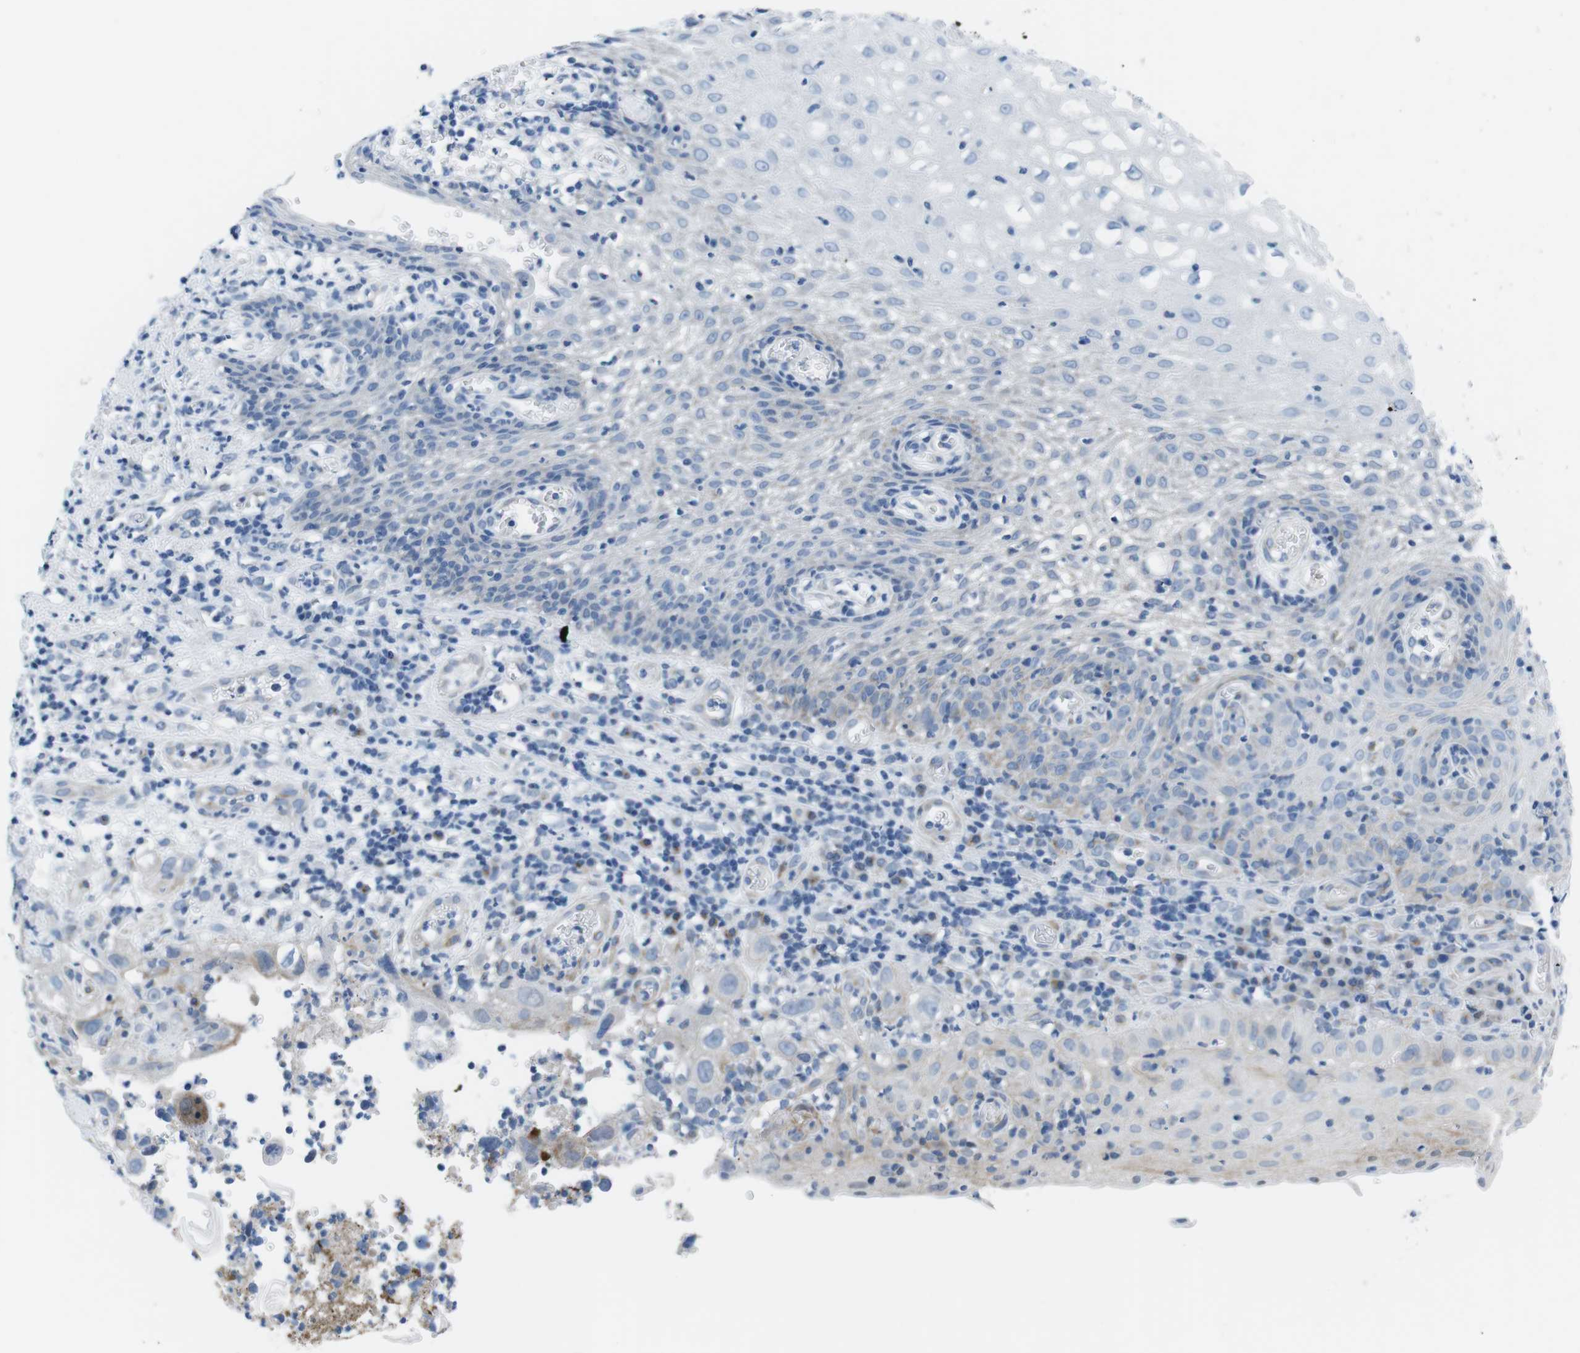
{"staining": {"intensity": "negative", "quantity": "none", "location": "none"}, "tissue": "cervical cancer", "cell_type": "Tumor cells", "image_type": "cancer", "snomed": [{"axis": "morphology", "description": "Squamous cell carcinoma, NOS"}, {"axis": "topography", "description": "Cervix"}], "caption": "Cervical squamous cell carcinoma stained for a protein using immunohistochemistry shows no positivity tumor cells.", "gene": "MUC2", "patient": {"sex": "female", "age": 32}}